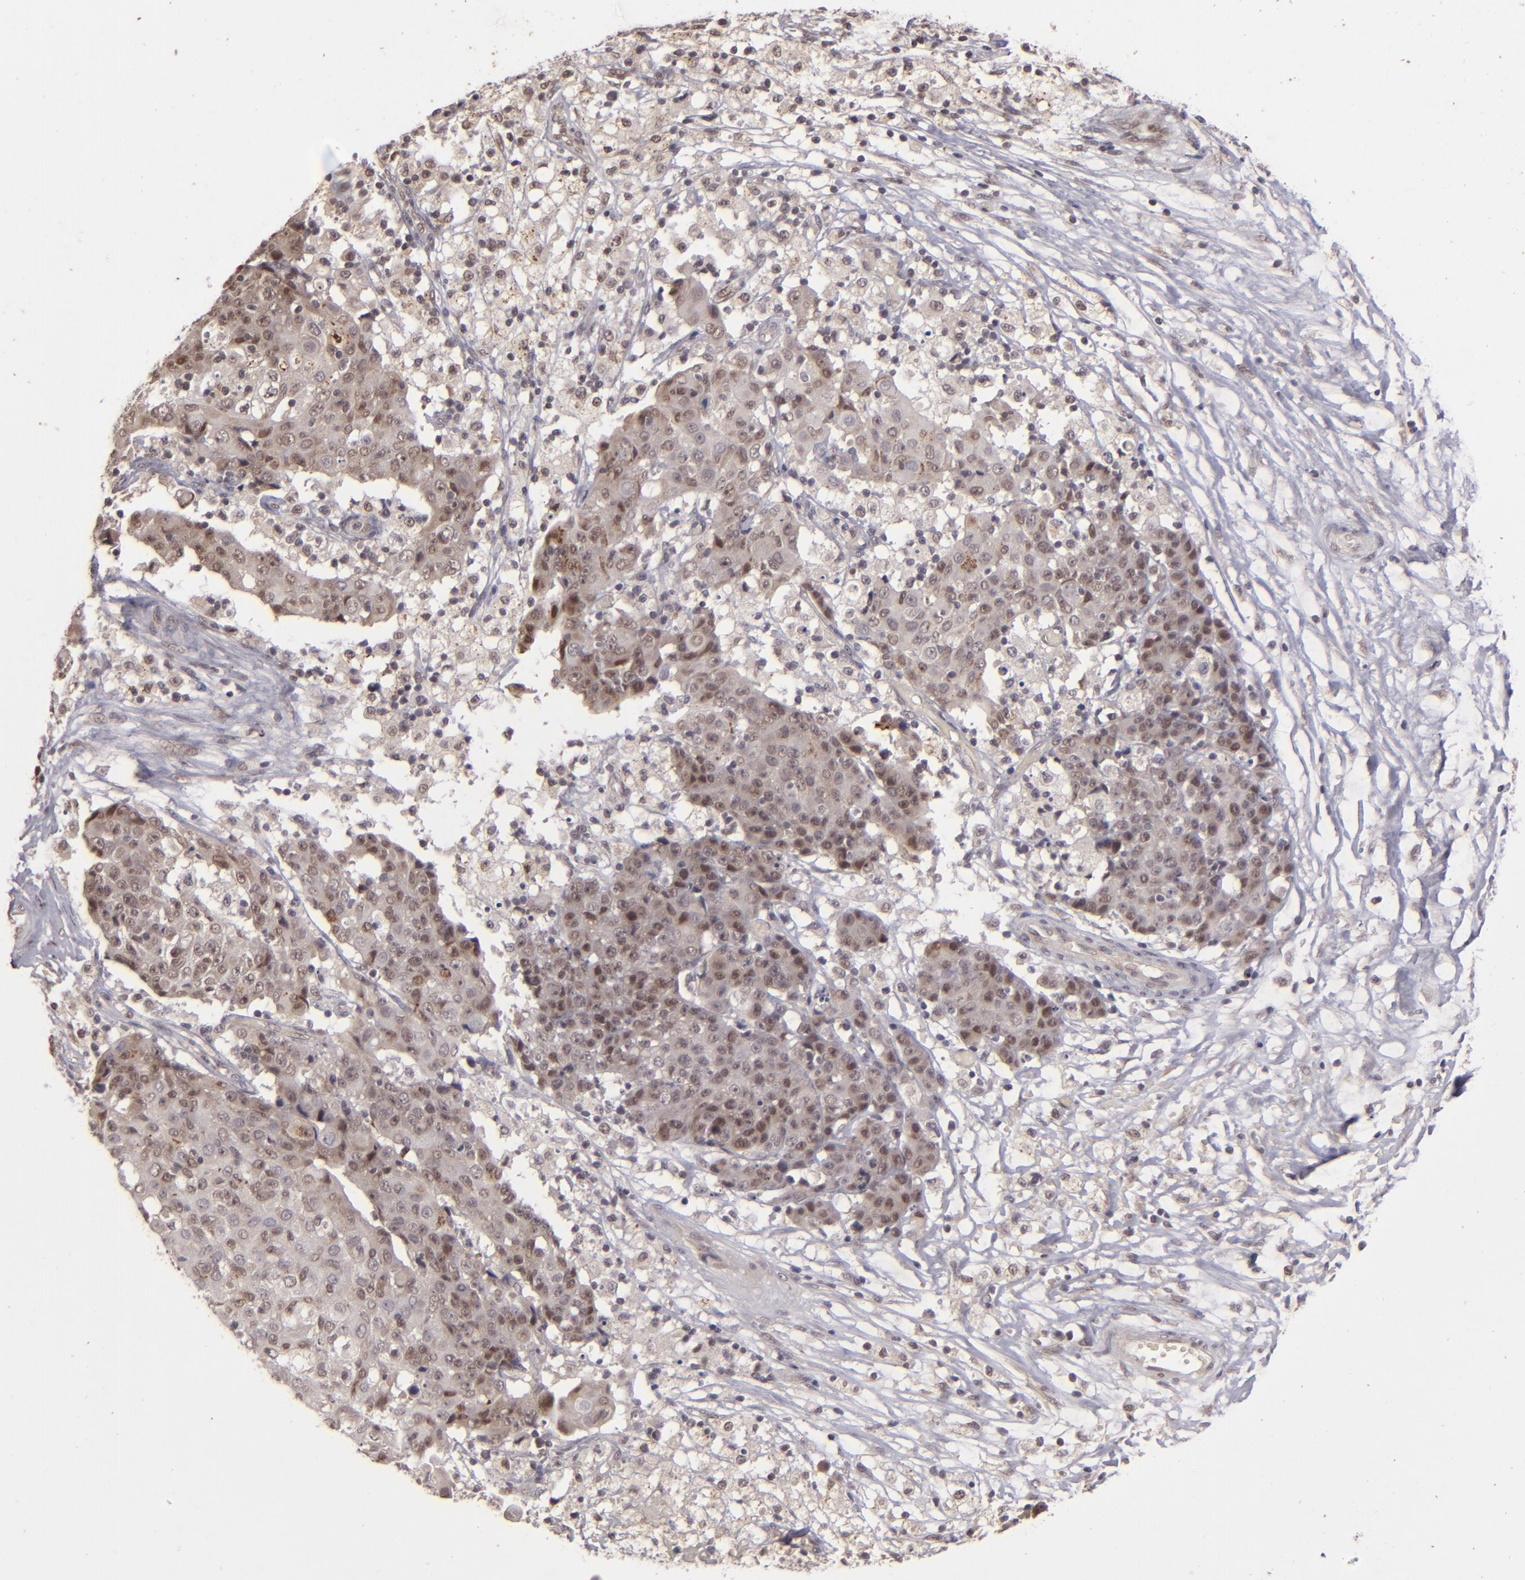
{"staining": {"intensity": "weak", "quantity": "<25%", "location": "cytoplasmic/membranous"}, "tissue": "ovarian cancer", "cell_type": "Tumor cells", "image_type": "cancer", "snomed": [{"axis": "morphology", "description": "Carcinoma, endometroid"}, {"axis": "topography", "description": "Ovary"}], "caption": "A high-resolution micrograph shows immunohistochemistry staining of ovarian endometroid carcinoma, which exhibits no significant positivity in tumor cells.", "gene": "DFFA", "patient": {"sex": "female", "age": 42}}